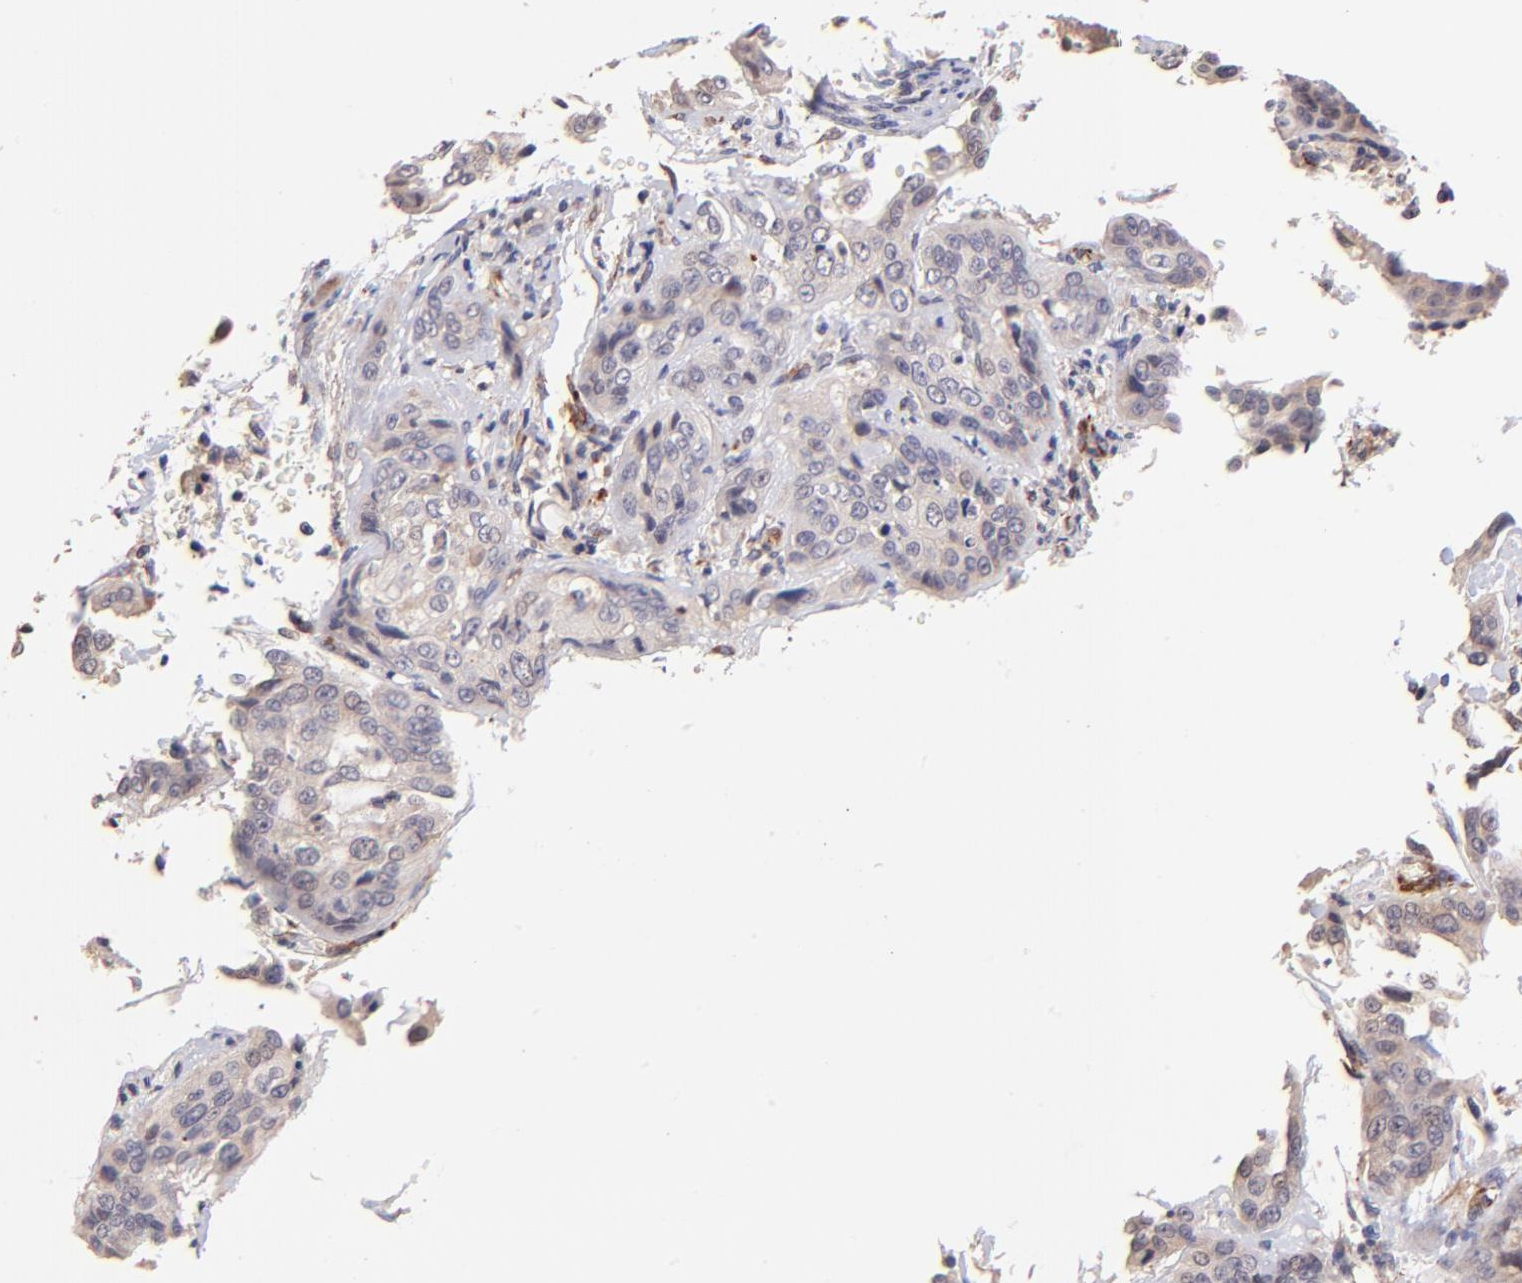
{"staining": {"intensity": "negative", "quantity": "none", "location": "none"}, "tissue": "cervical cancer", "cell_type": "Tumor cells", "image_type": "cancer", "snomed": [{"axis": "morphology", "description": "Squamous cell carcinoma, NOS"}, {"axis": "topography", "description": "Cervix"}], "caption": "This is an IHC histopathology image of cervical cancer. There is no expression in tumor cells.", "gene": "SPARC", "patient": {"sex": "female", "age": 41}}